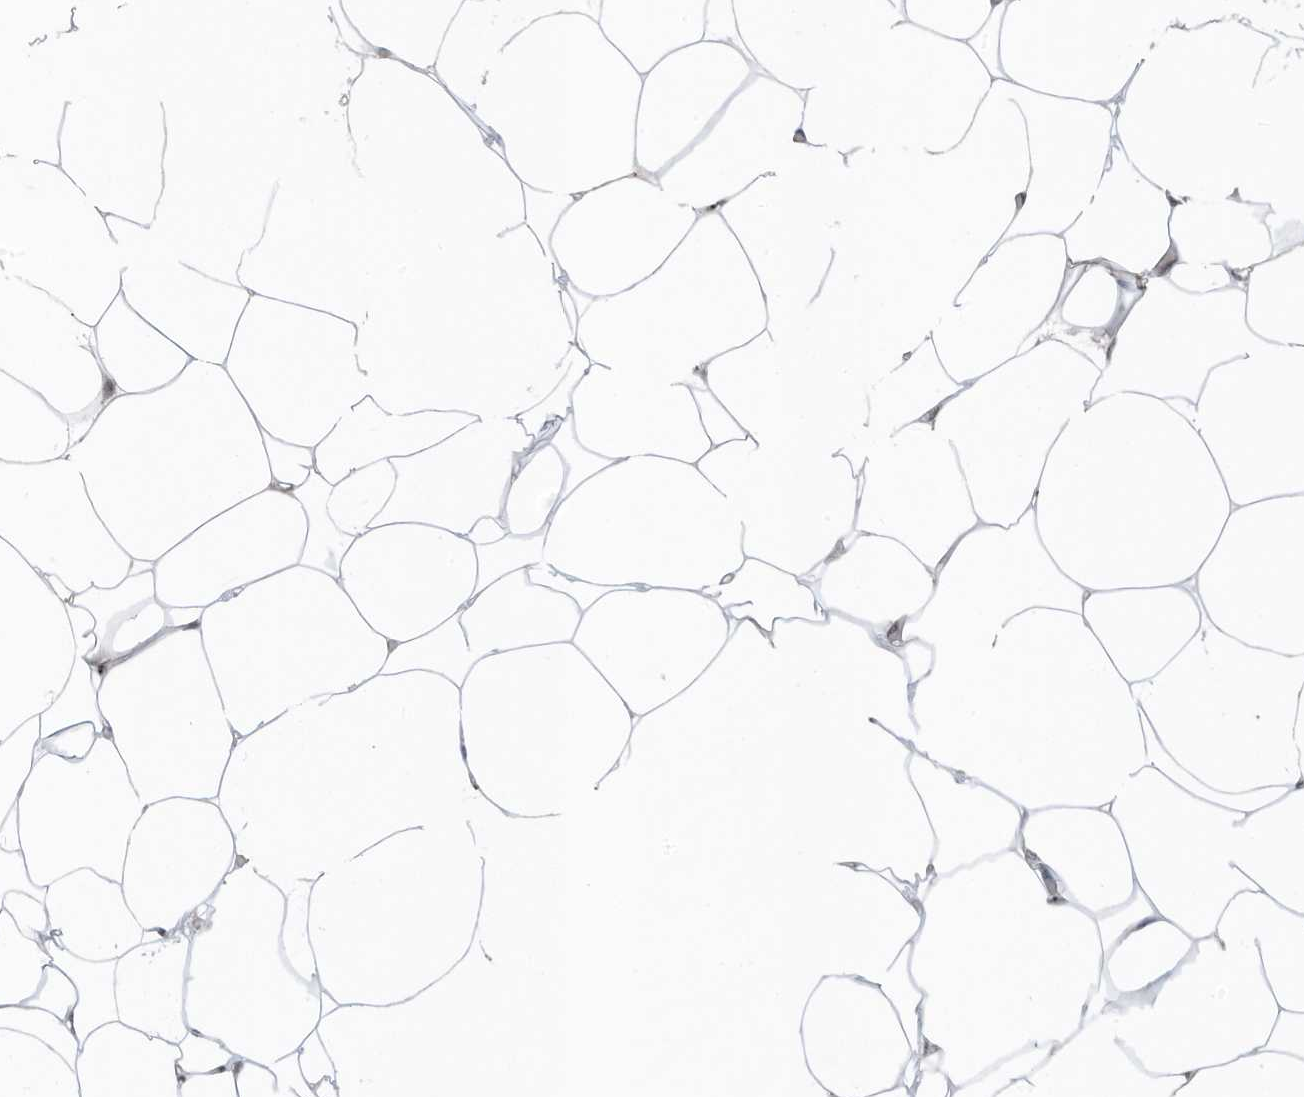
{"staining": {"intensity": "weak", "quantity": "<25%", "location": "nuclear"}, "tissue": "adipose tissue", "cell_type": "Adipocytes", "image_type": "normal", "snomed": [{"axis": "morphology", "description": "Normal tissue, NOS"}, {"axis": "topography", "description": "Breast"}], "caption": "The image demonstrates no significant staining in adipocytes of adipose tissue.", "gene": "UTP3", "patient": {"sex": "female", "age": 23}}